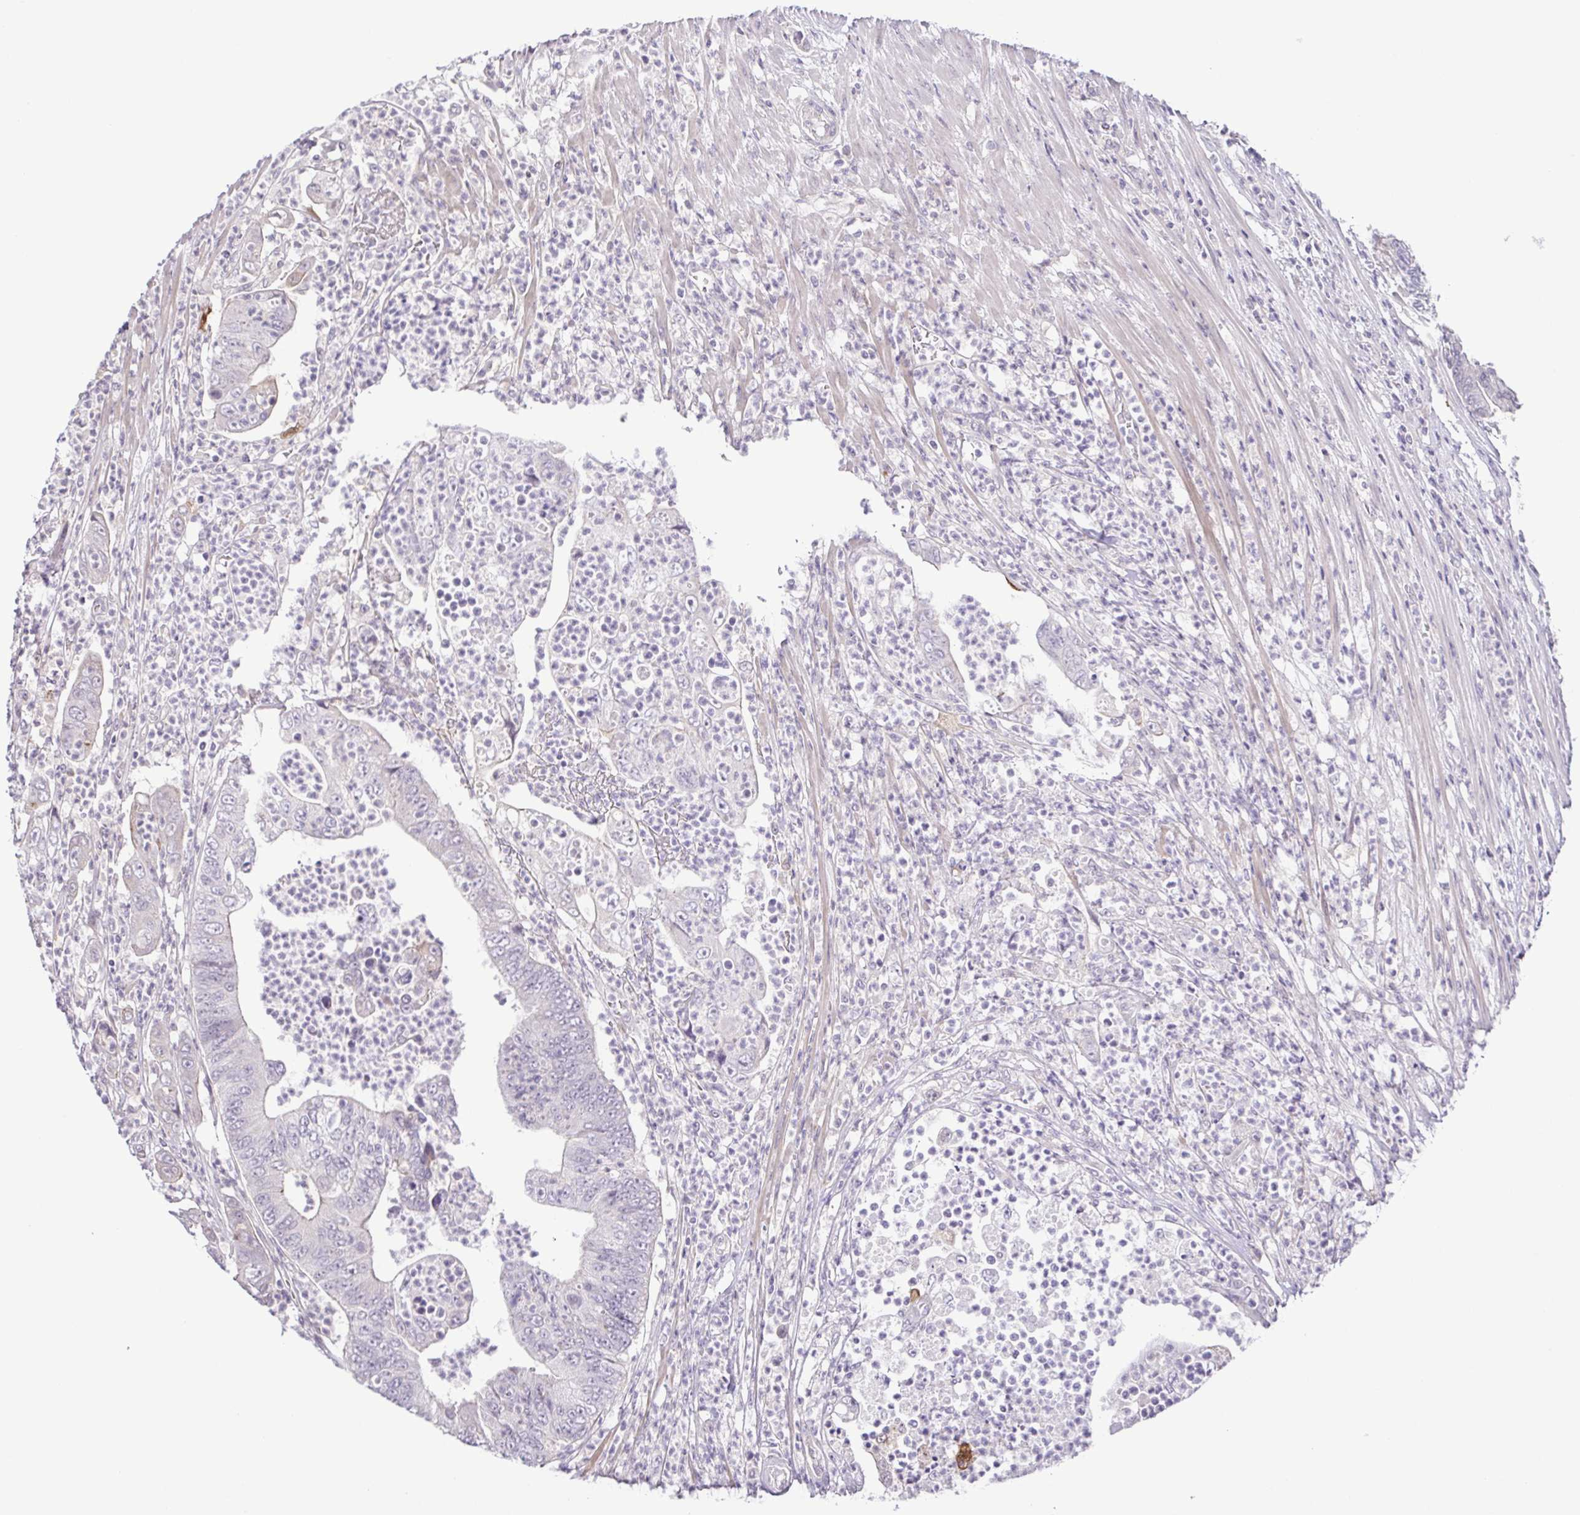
{"staining": {"intensity": "negative", "quantity": "none", "location": "none"}, "tissue": "colorectal cancer", "cell_type": "Tumor cells", "image_type": "cancer", "snomed": [{"axis": "morphology", "description": "Adenocarcinoma, NOS"}, {"axis": "topography", "description": "Colon"}], "caption": "Micrograph shows no protein expression in tumor cells of colorectal cancer (adenocarcinoma) tissue.", "gene": "IL1RN", "patient": {"sex": "female", "age": 48}}